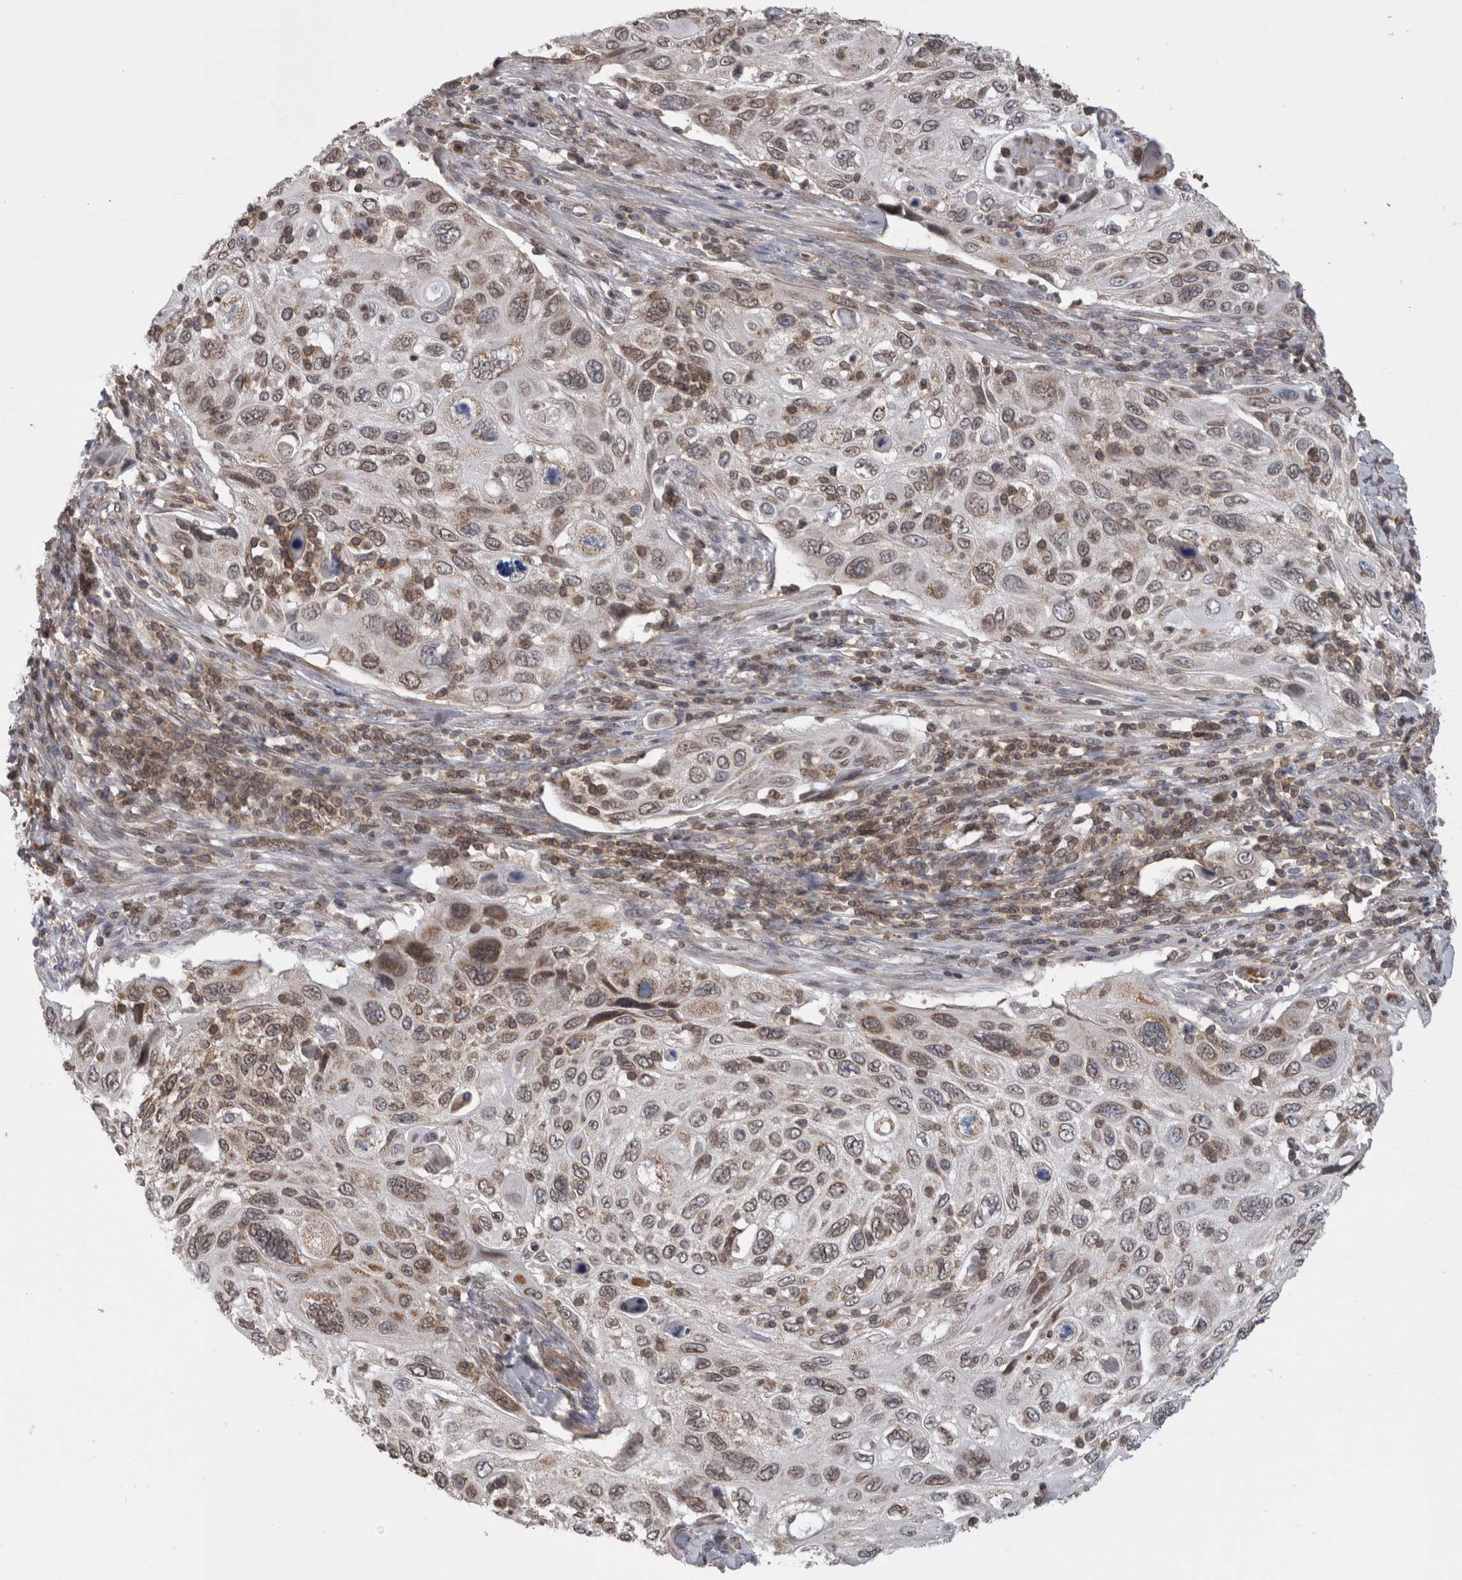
{"staining": {"intensity": "weak", "quantity": ">75%", "location": "cytoplasmic/membranous"}, "tissue": "cervical cancer", "cell_type": "Tumor cells", "image_type": "cancer", "snomed": [{"axis": "morphology", "description": "Squamous cell carcinoma, NOS"}, {"axis": "topography", "description": "Cervix"}], "caption": "The micrograph reveals staining of cervical cancer, revealing weak cytoplasmic/membranous protein expression (brown color) within tumor cells.", "gene": "DARS2", "patient": {"sex": "female", "age": 70}}